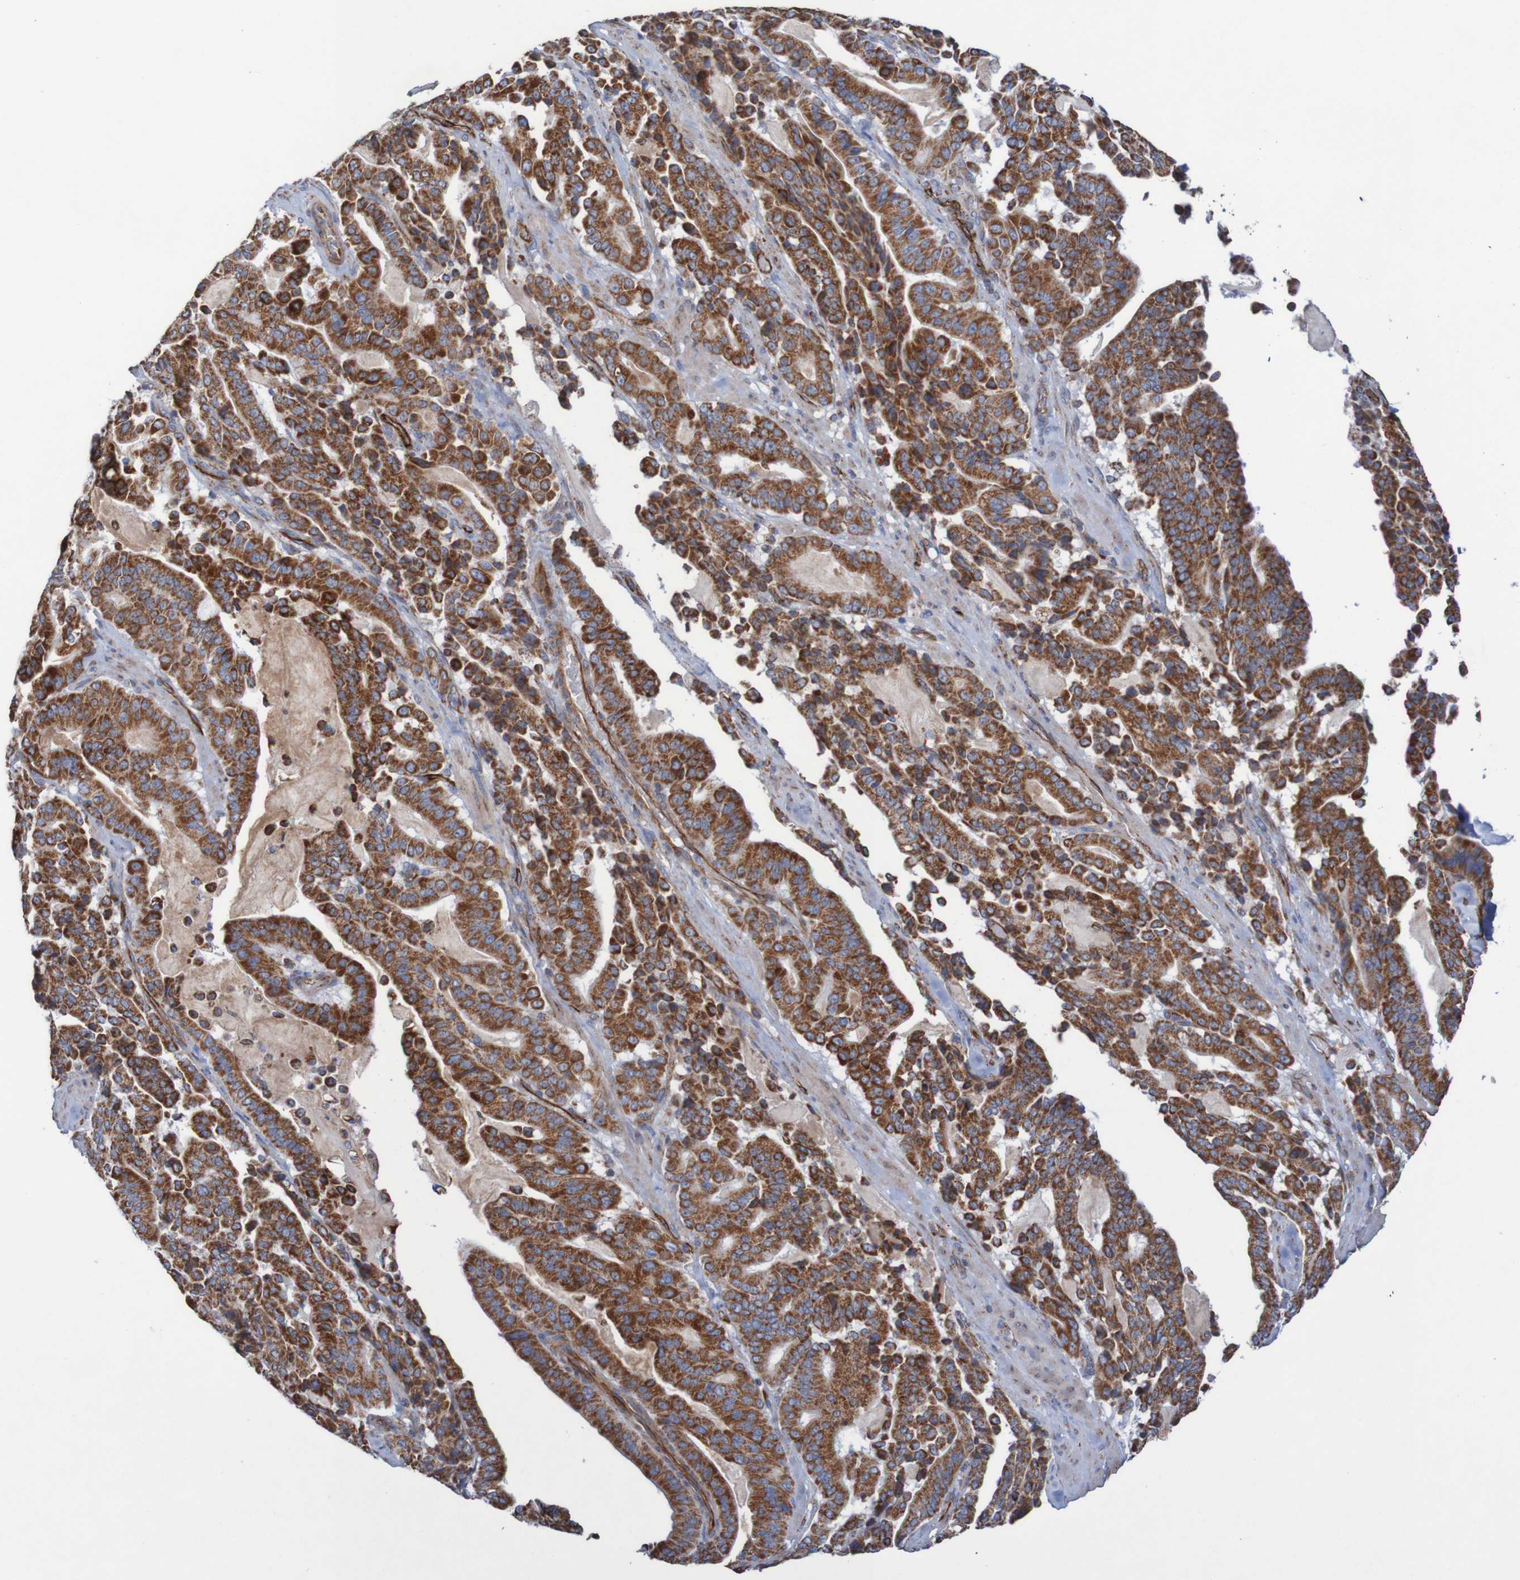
{"staining": {"intensity": "strong", "quantity": ">75%", "location": "cytoplasmic/membranous"}, "tissue": "pancreatic cancer", "cell_type": "Tumor cells", "image_type": "cancer", "snomed": [{"axis": "morphology", "description": "Adenocarcinoma, NOS"}, {"axis": "topography", "description": "Pancreas"}], "caption": "This is an image of immunohistochemistry staining of pancreatic cancer (adenocarcinoma), which shows strong positivity in the cytoplasmic/membranous of tumor cells.", "gene": "MMEL1", "patient": {"sex": "male", "age": 63}}